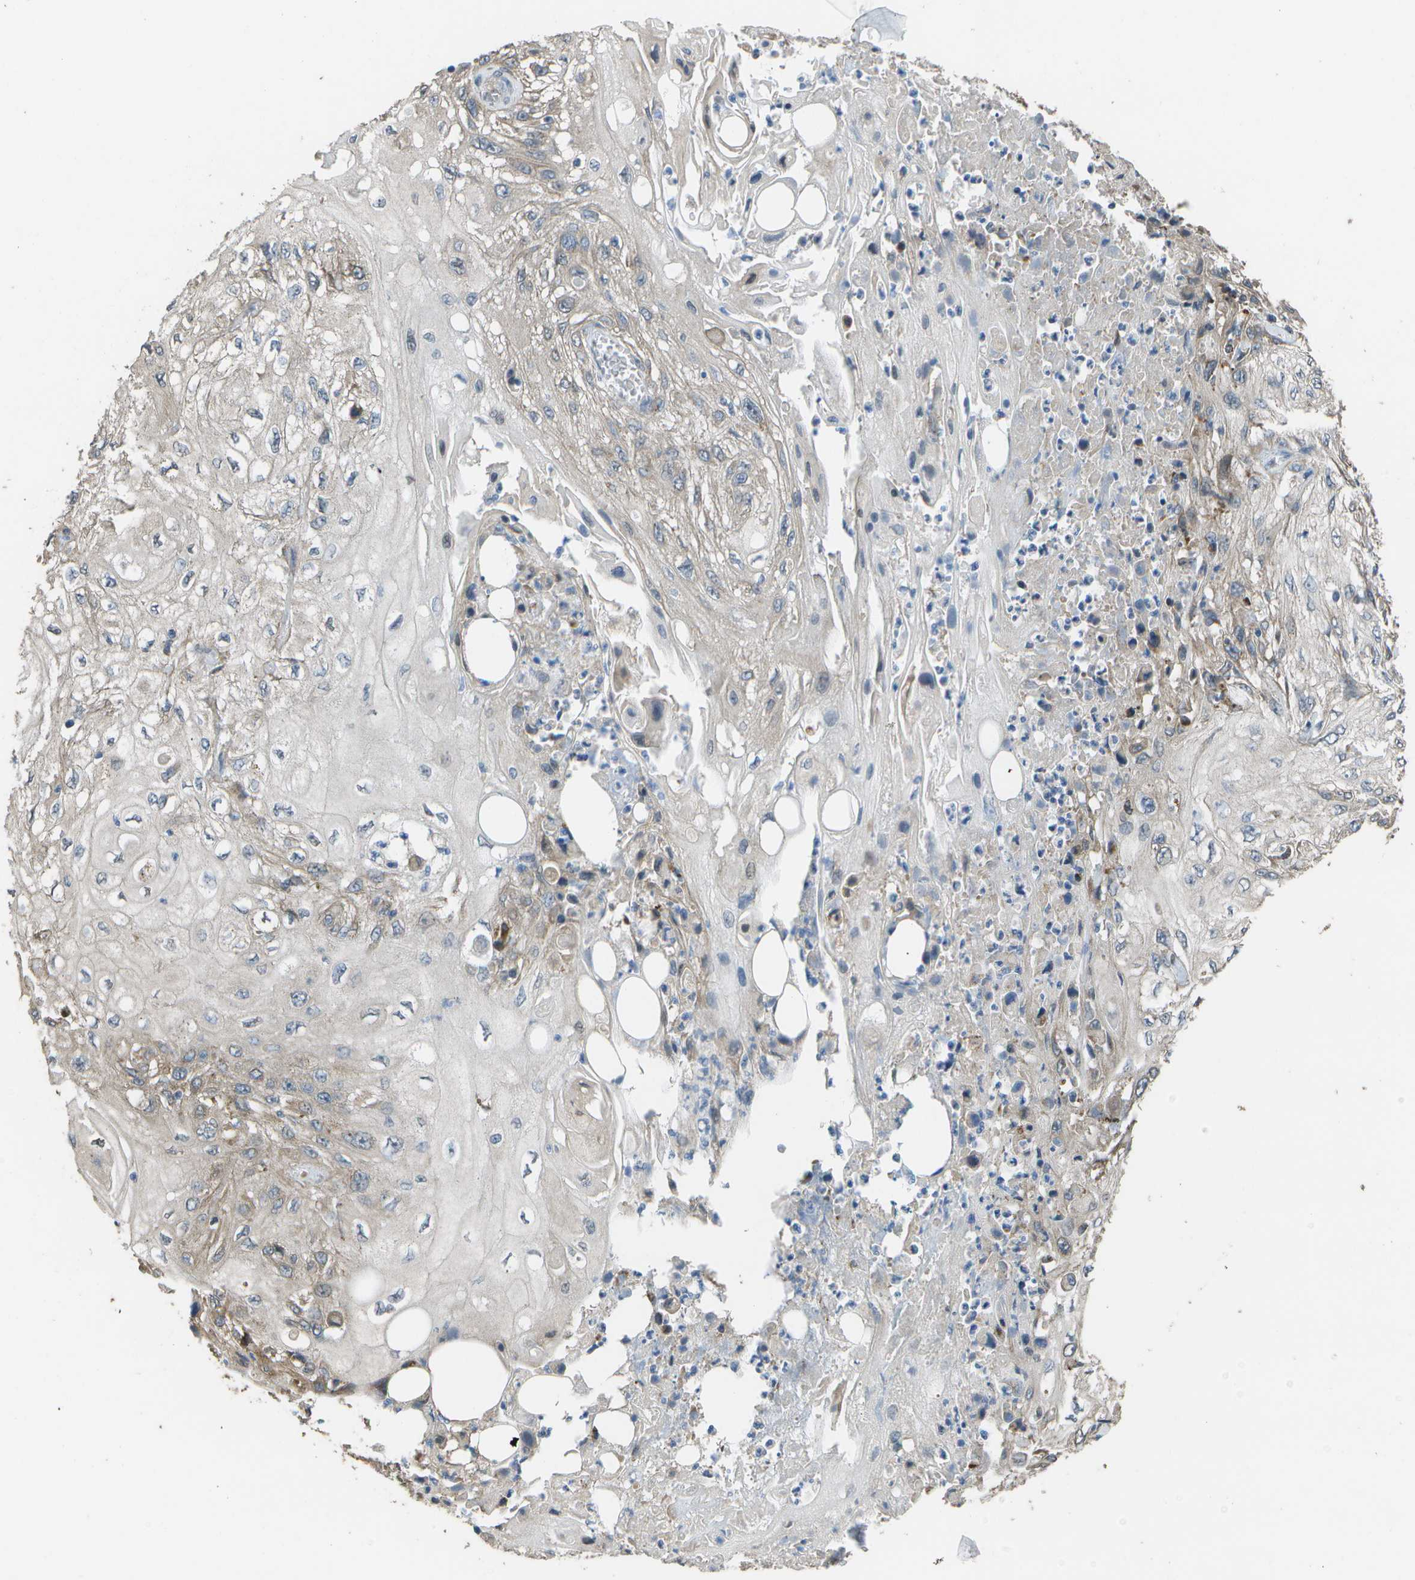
{"staining": {"intensity": "weak", "quantity": "25%-75%", "location": "cytoplasmic/membranous"}, "tissue": "skin cancer", "cell_type": "Tumor cells", "image_type": "cancer", "snomed": [{"axis": "morphology", "description": "Squamous cell carcinoma, NOS"}, {"axis": "topography", "description": "Skin"}], "caption": "Skin cancer (squamous cell carcinoma) stained with immunohistochemistry (IHC) reveals weak cytoplasmic/membranous positivity in approximately 25%-75% of tumor cells.", "gene": "CLNS1A", "patient": {"sex": "male", "age": 75}}